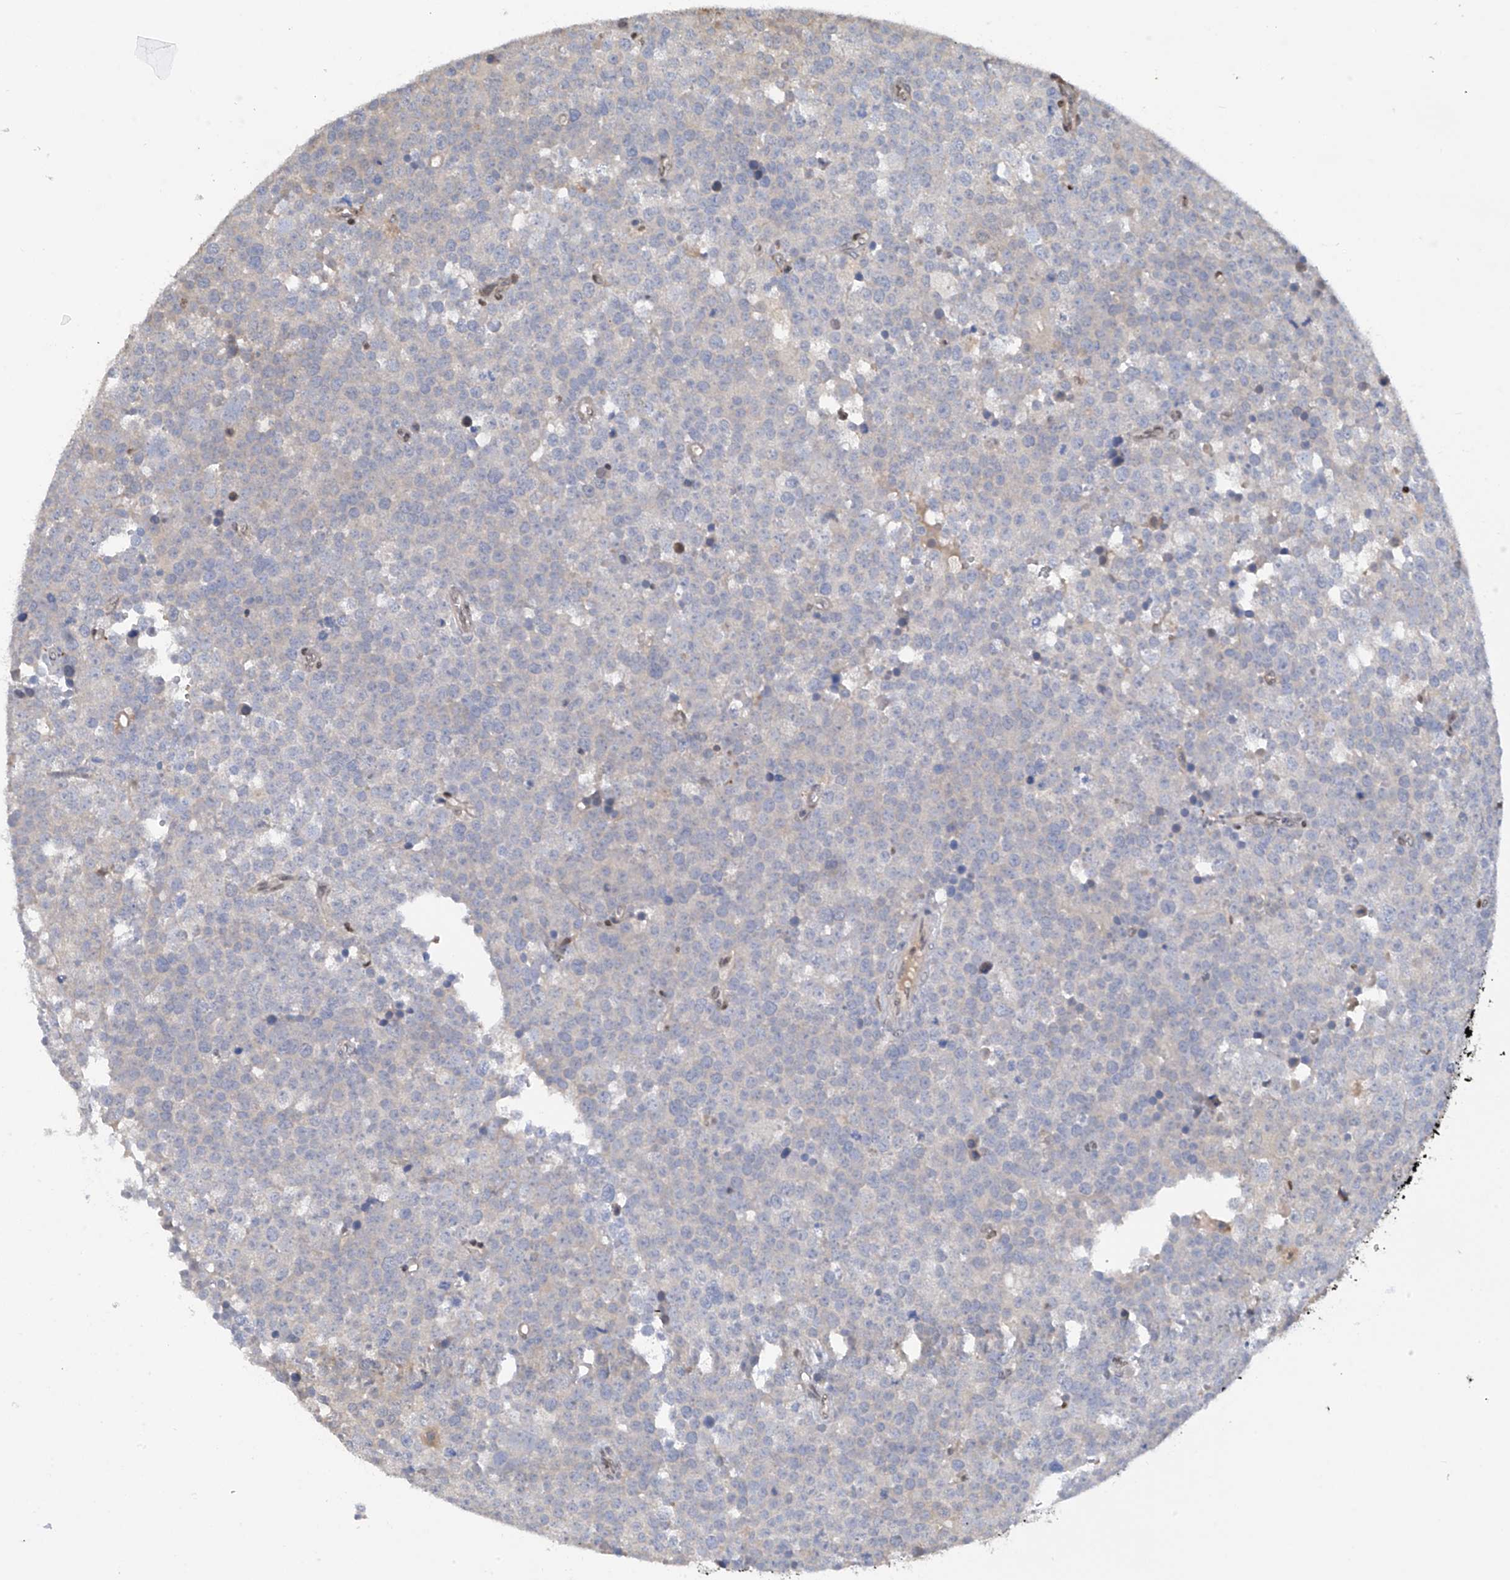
{"staining": {"intensity": "negative", "quantity": "none", "location": "none"}, "tissue": "testis cancer", "cell_type": "Tumor cells", "image_type": "cancer", "snomed": [{"axis": "morphology", "description": "Seminoma, NOS"}, {"axis": "topography", "description": "Testis"}], "caption": "Protein analysis of seminoma (testis) exhibits no significant expression in tumor cells.", "gene": "PMM1", "patient": {"sex": "male", "age": 71}}